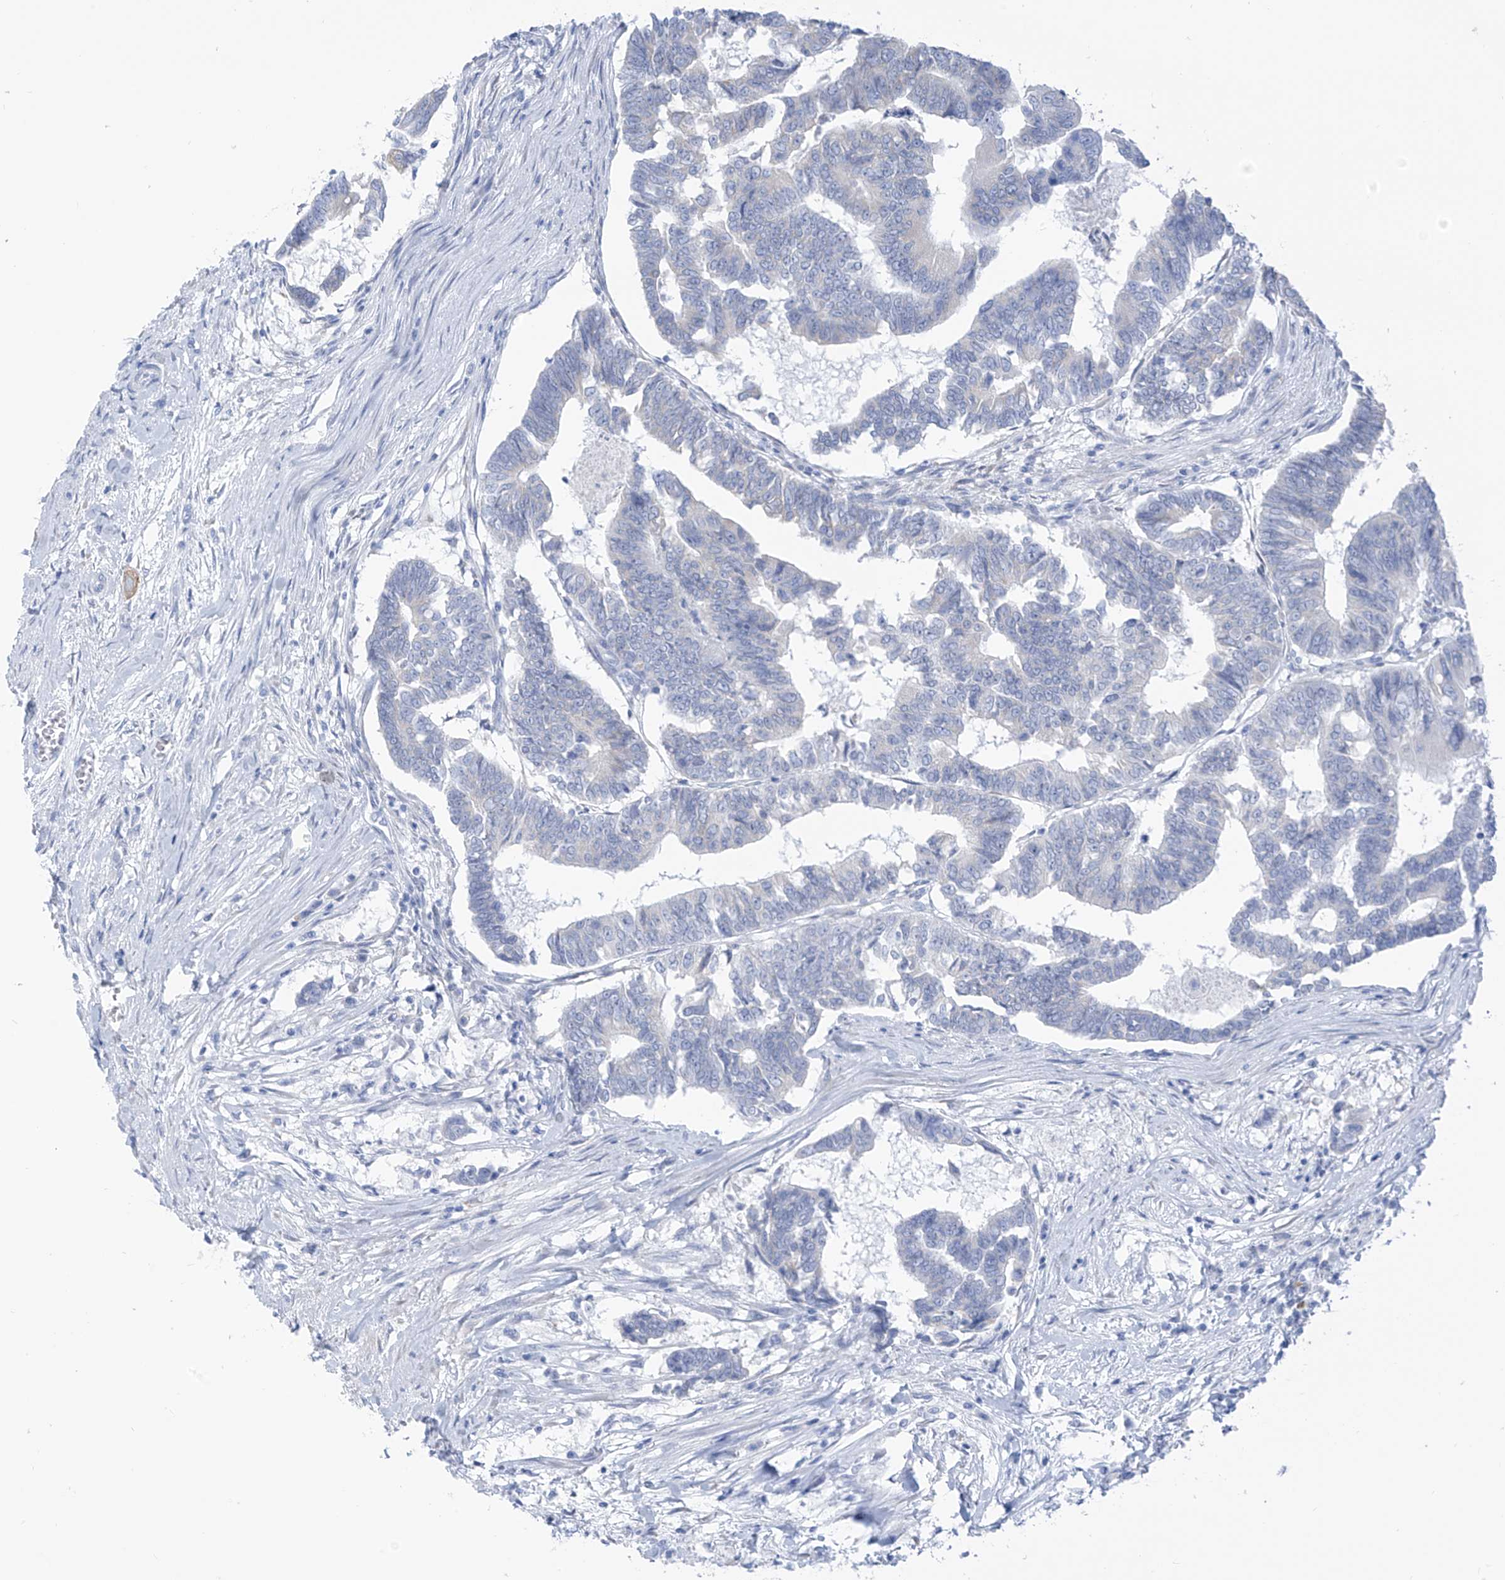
{"staining": {"intensity": "negative", "quantity": "none", "location": "none"}, "tissue": "colorectal cancer", "cell_type": "Tumor cells", "image_type": "cancer", "snomed": [{"axis": "morphology", "description": "Adenocarcinoma, NOS"}, {"axis": "topography", "description": "Rectum"}], "caption": "This is an immunohistochemistry (IHC) micrograph of human colorectal cancer. There is no staining in tumor cells.", "gene": "RCN2", "patient": {"sex": "female", "age": 65}}